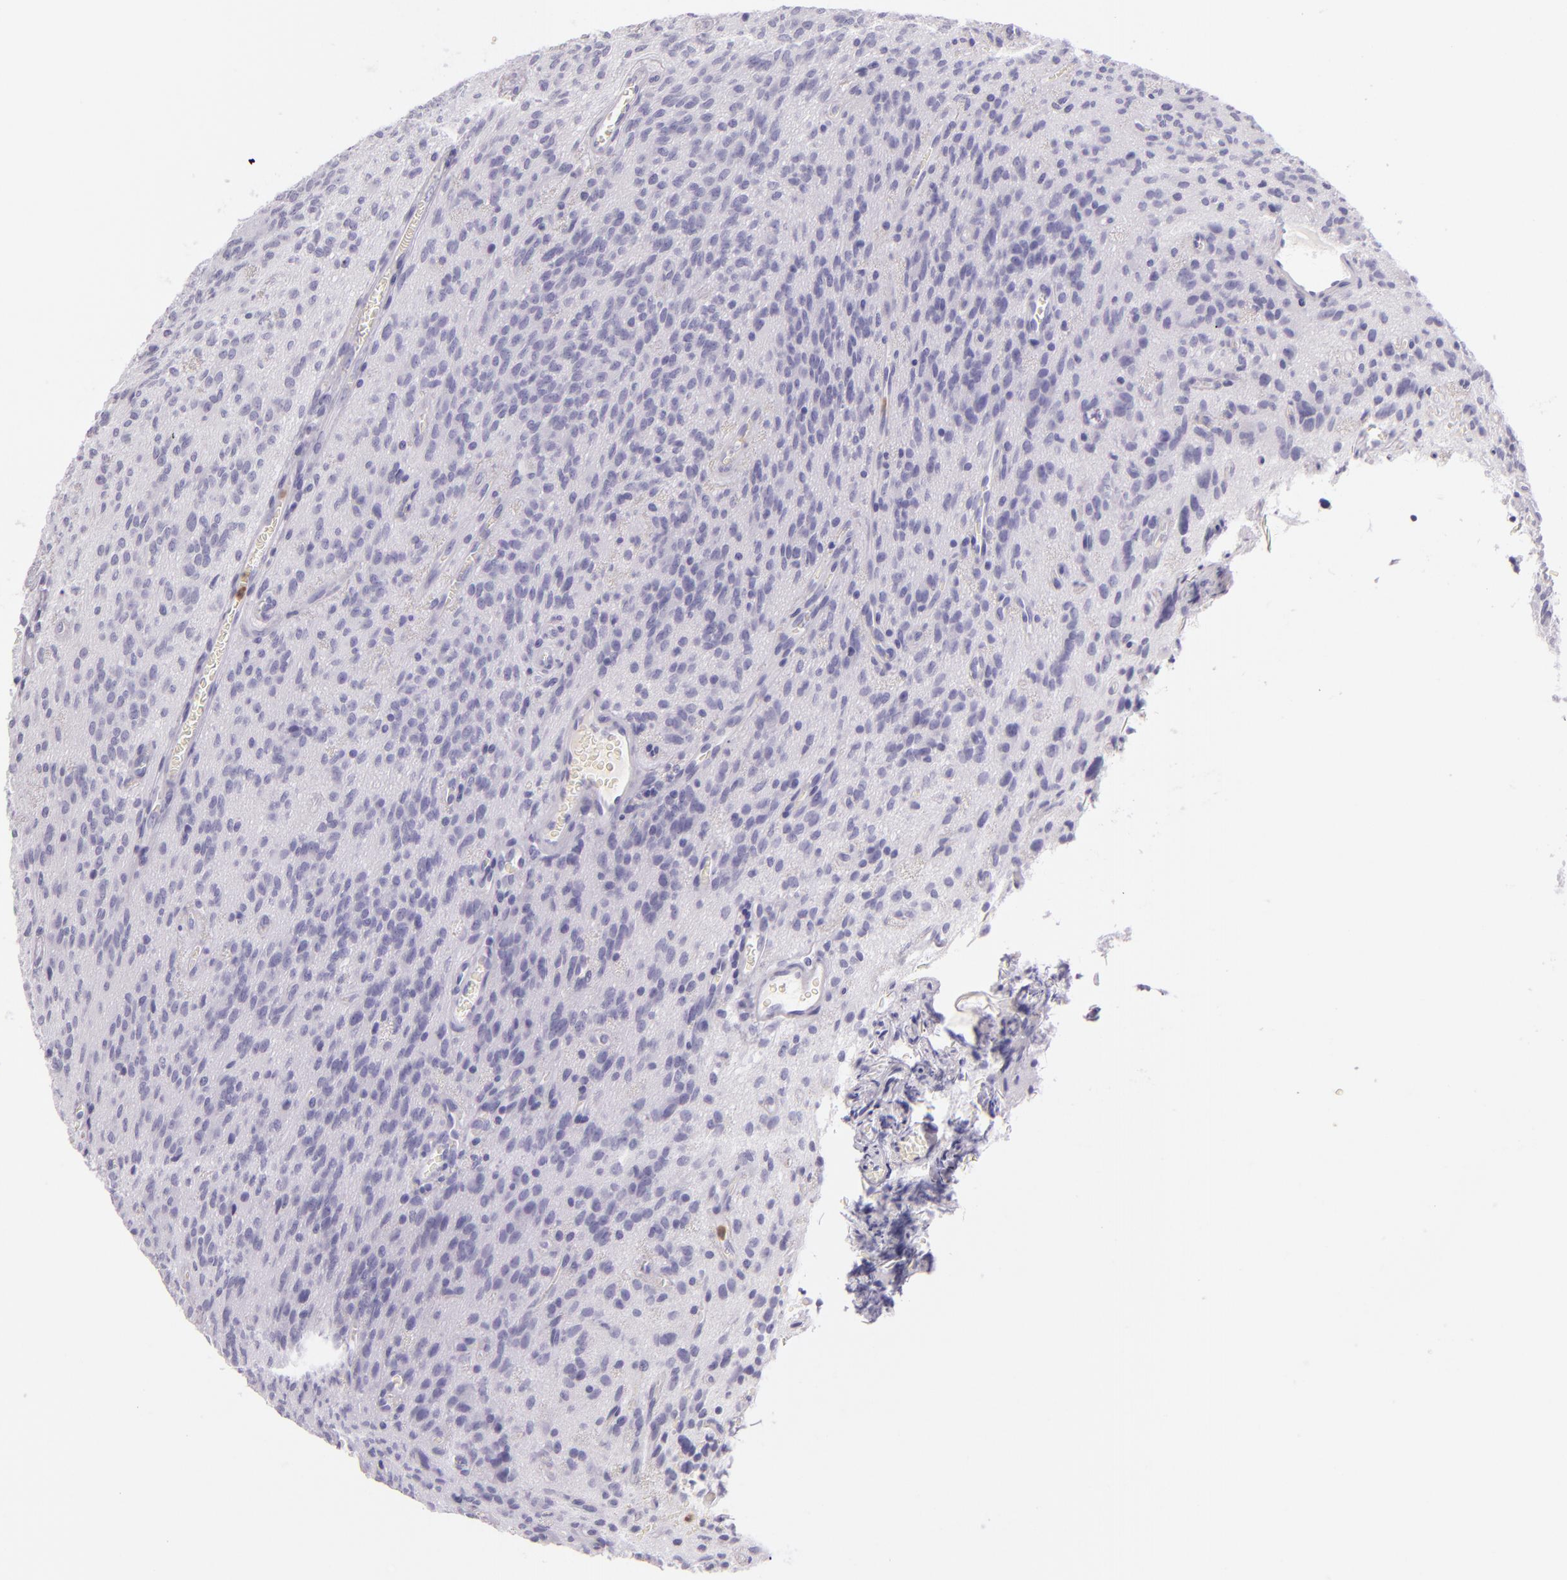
{"staining": {"intensity": "negative", "quantity": "none", "location": "none"}, "tissue": "glioma", "cell_type": "Tumor cells", "image_type": "cancer", "snomed": [{"axis": "morphology", "description": "Glioma, malignant, Low grade"}, {"axis": "topography", "description": "Brain"}], "caption": "Tumor cells are negative for protein expression in human glioma.", "gene": "CEACAM1", "patient": {"sex": "female", "age": 15}}